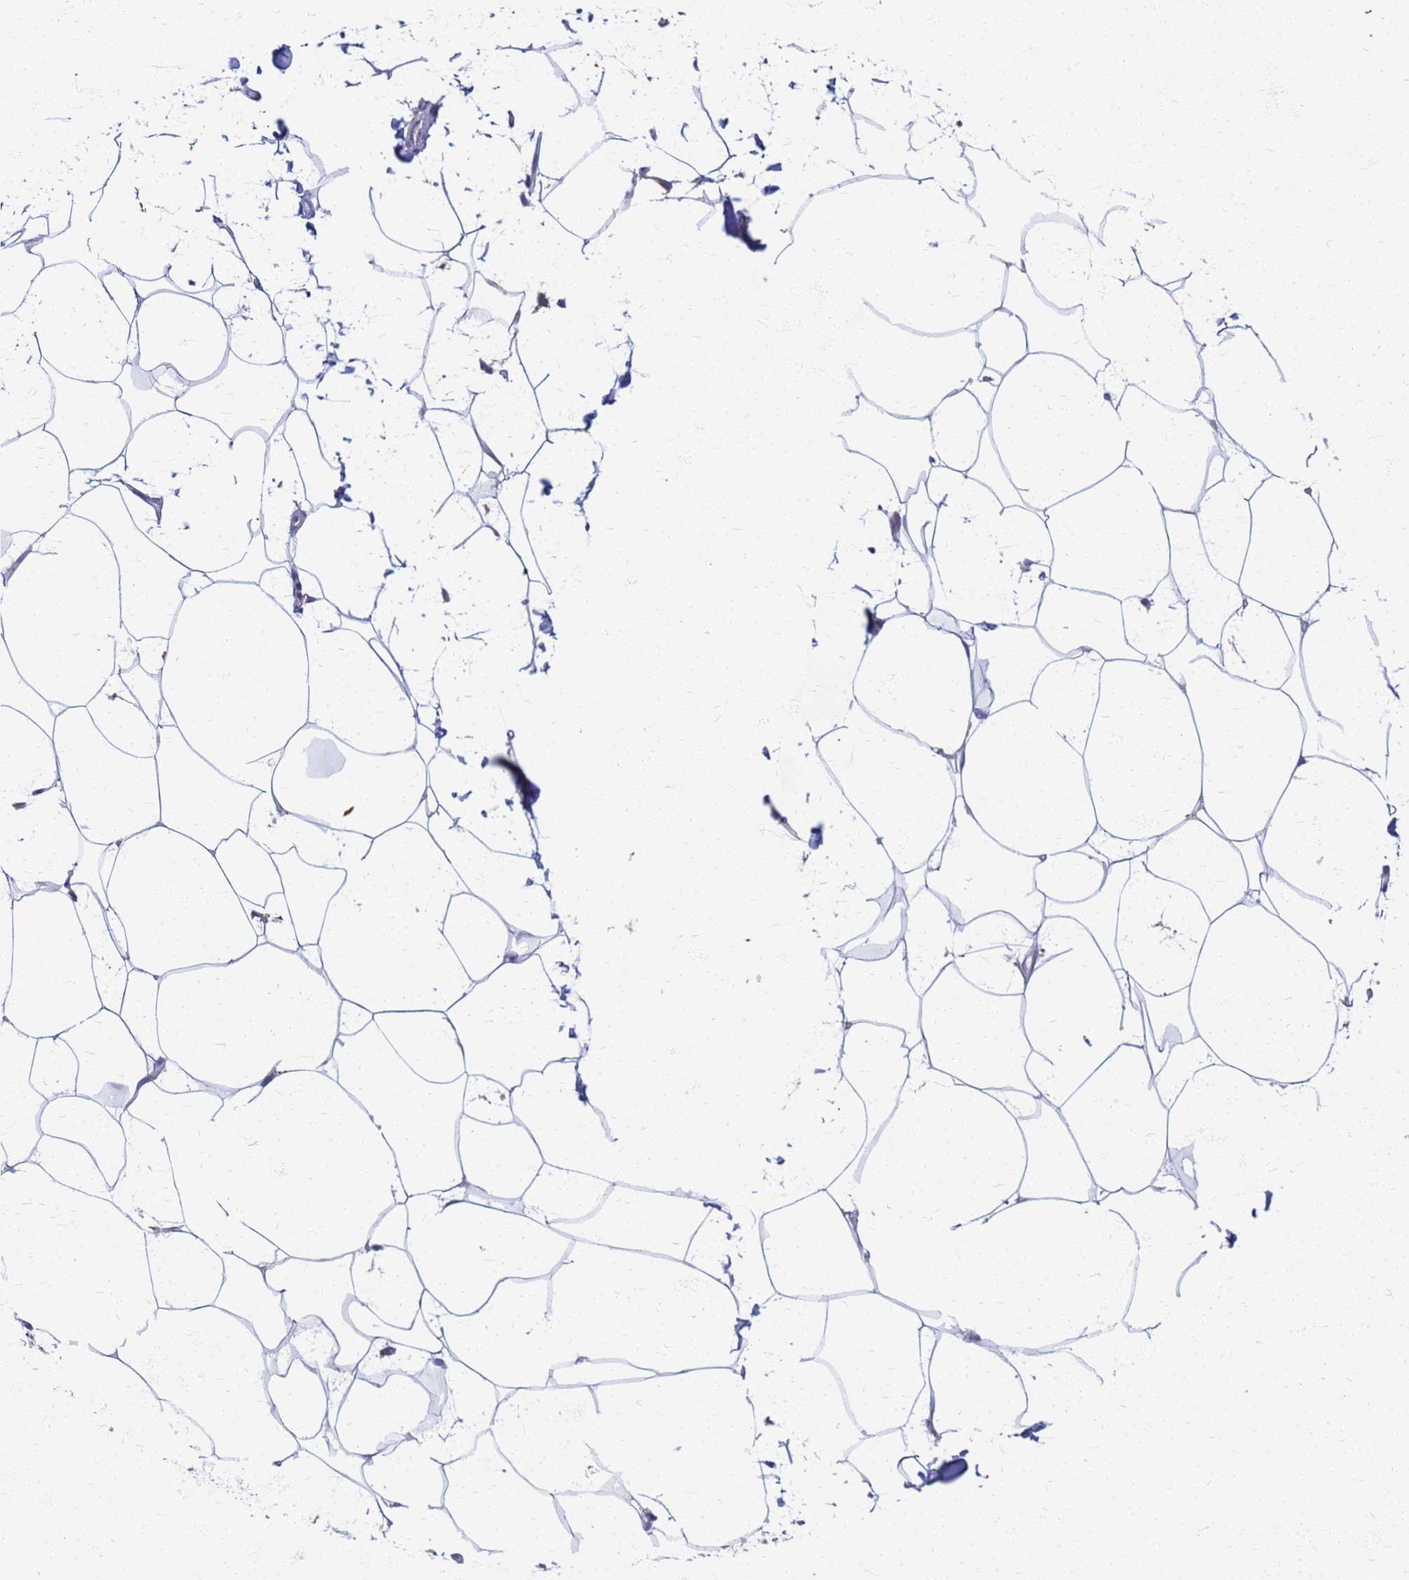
{"staining": {"intensity": "negative", "quantity": "none", "location": "none"}, "tissue": "adipose tissue", "cell_type": "Adipocytes", "image_type": "normal", "snomed": [{"axis": "morphology", "description": "Normal tissue, NOS"}, {"axis": "topography", "description": "Adipose tissue"}], "caption": "Immunohistochemistry (IHC) micrograph of unremarkable adipose tissue stained for a protein (brown), which shows no staining in adipocytes.", "gene": "EEA1", "patient": {"sex": "female", "age": 37}}